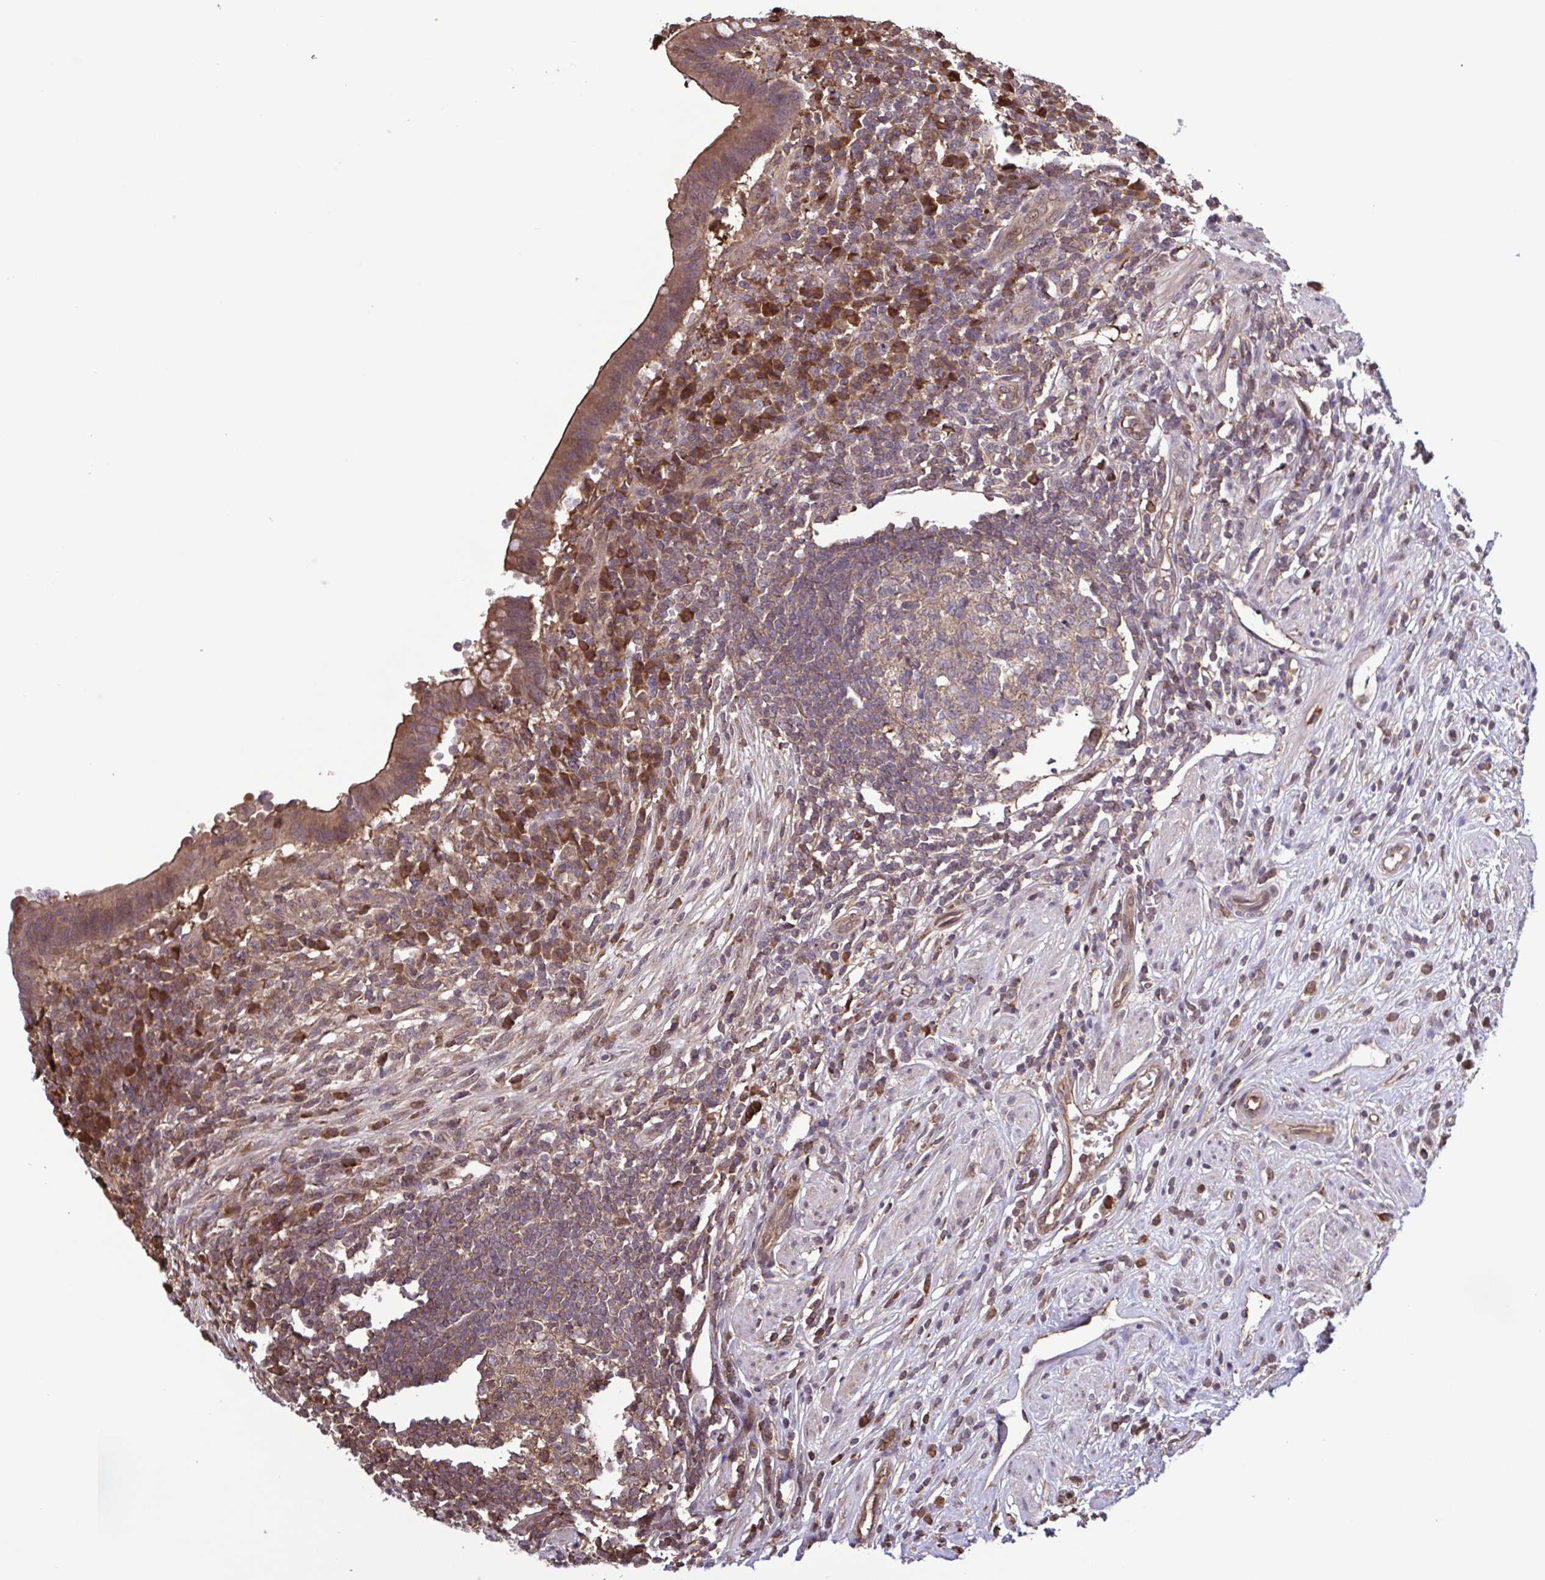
{"staining": {"intensity": "moderate", "quantity": ">75%", "location": "cytoplasmic/membranous"}, "tissue": "appendix", "cell_type": "Glandular cells", "image_type": "normal", "snomed": [{"axis": "morphology", "description": "Normal tissue, NOS"}, {"axis": "topography", "description": "Appendix"}], "caption": "This micrograph reveals immunohistochemistry staining of benign appendix, with medium moderate cytoplasmic/membranous staining in about >75% of glandular cells.", "gene": "SEC63", "patient": {"sex": "female", "age": 56}}